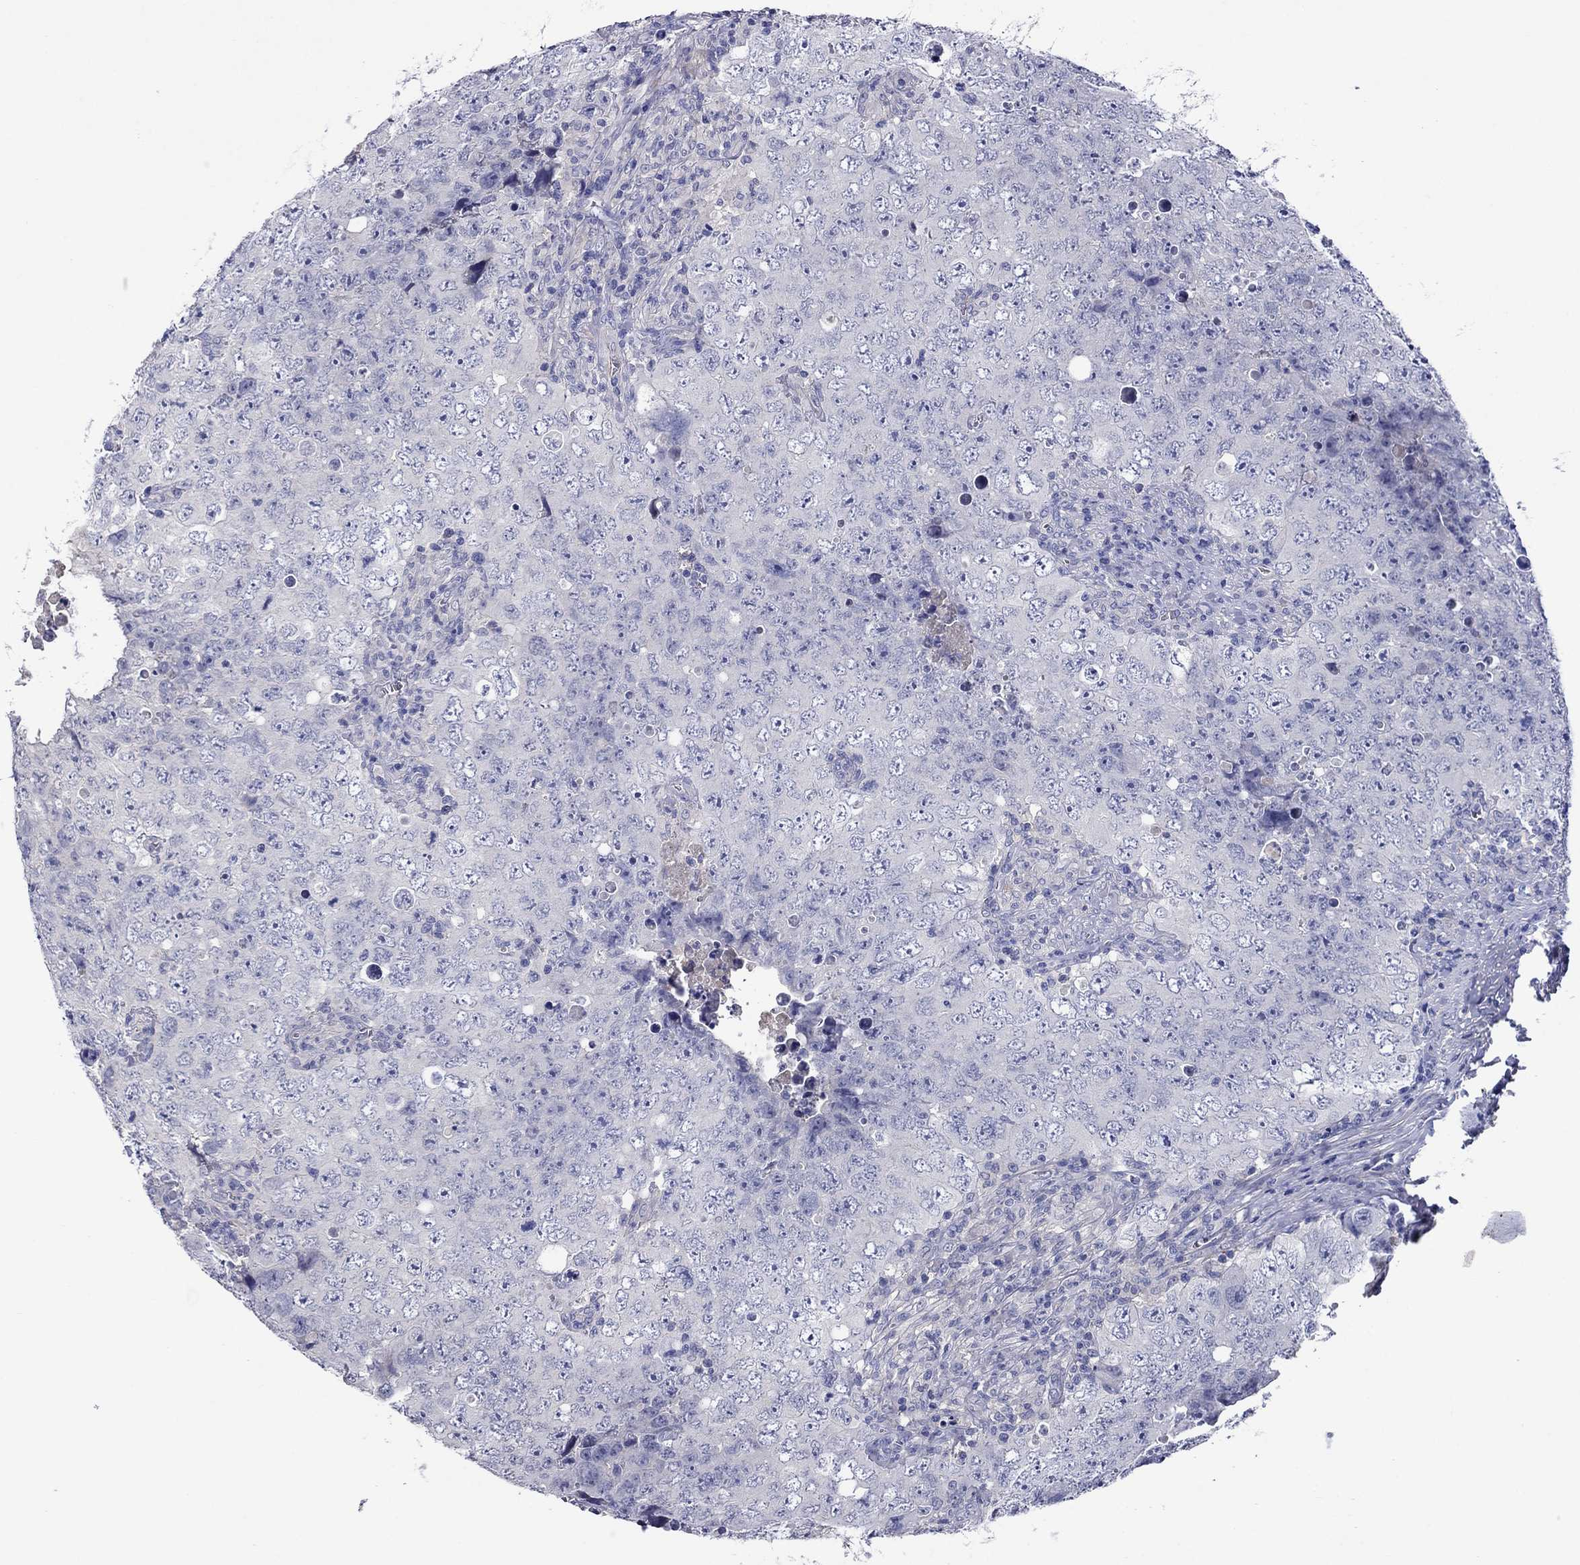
{"staining": {"intensity": "negative", "quantity": "none", "location": "none"}, "tissue": "testis cancer", "cell_type": "Tumor cells", "image_type": "cancer", "snomed": [{"axis": "morphology", "description": "Seminoma, NOS"}, {"axis": "topography", "description": "Testis"}], "caption": "This is a histopathology image of immunohistochemistry (IHC) staining of testis cancer (seminoma), which shows no expression in tumor cells.", "gene": "CNDP1", "patient": {"sex": "male", "age": 34}}